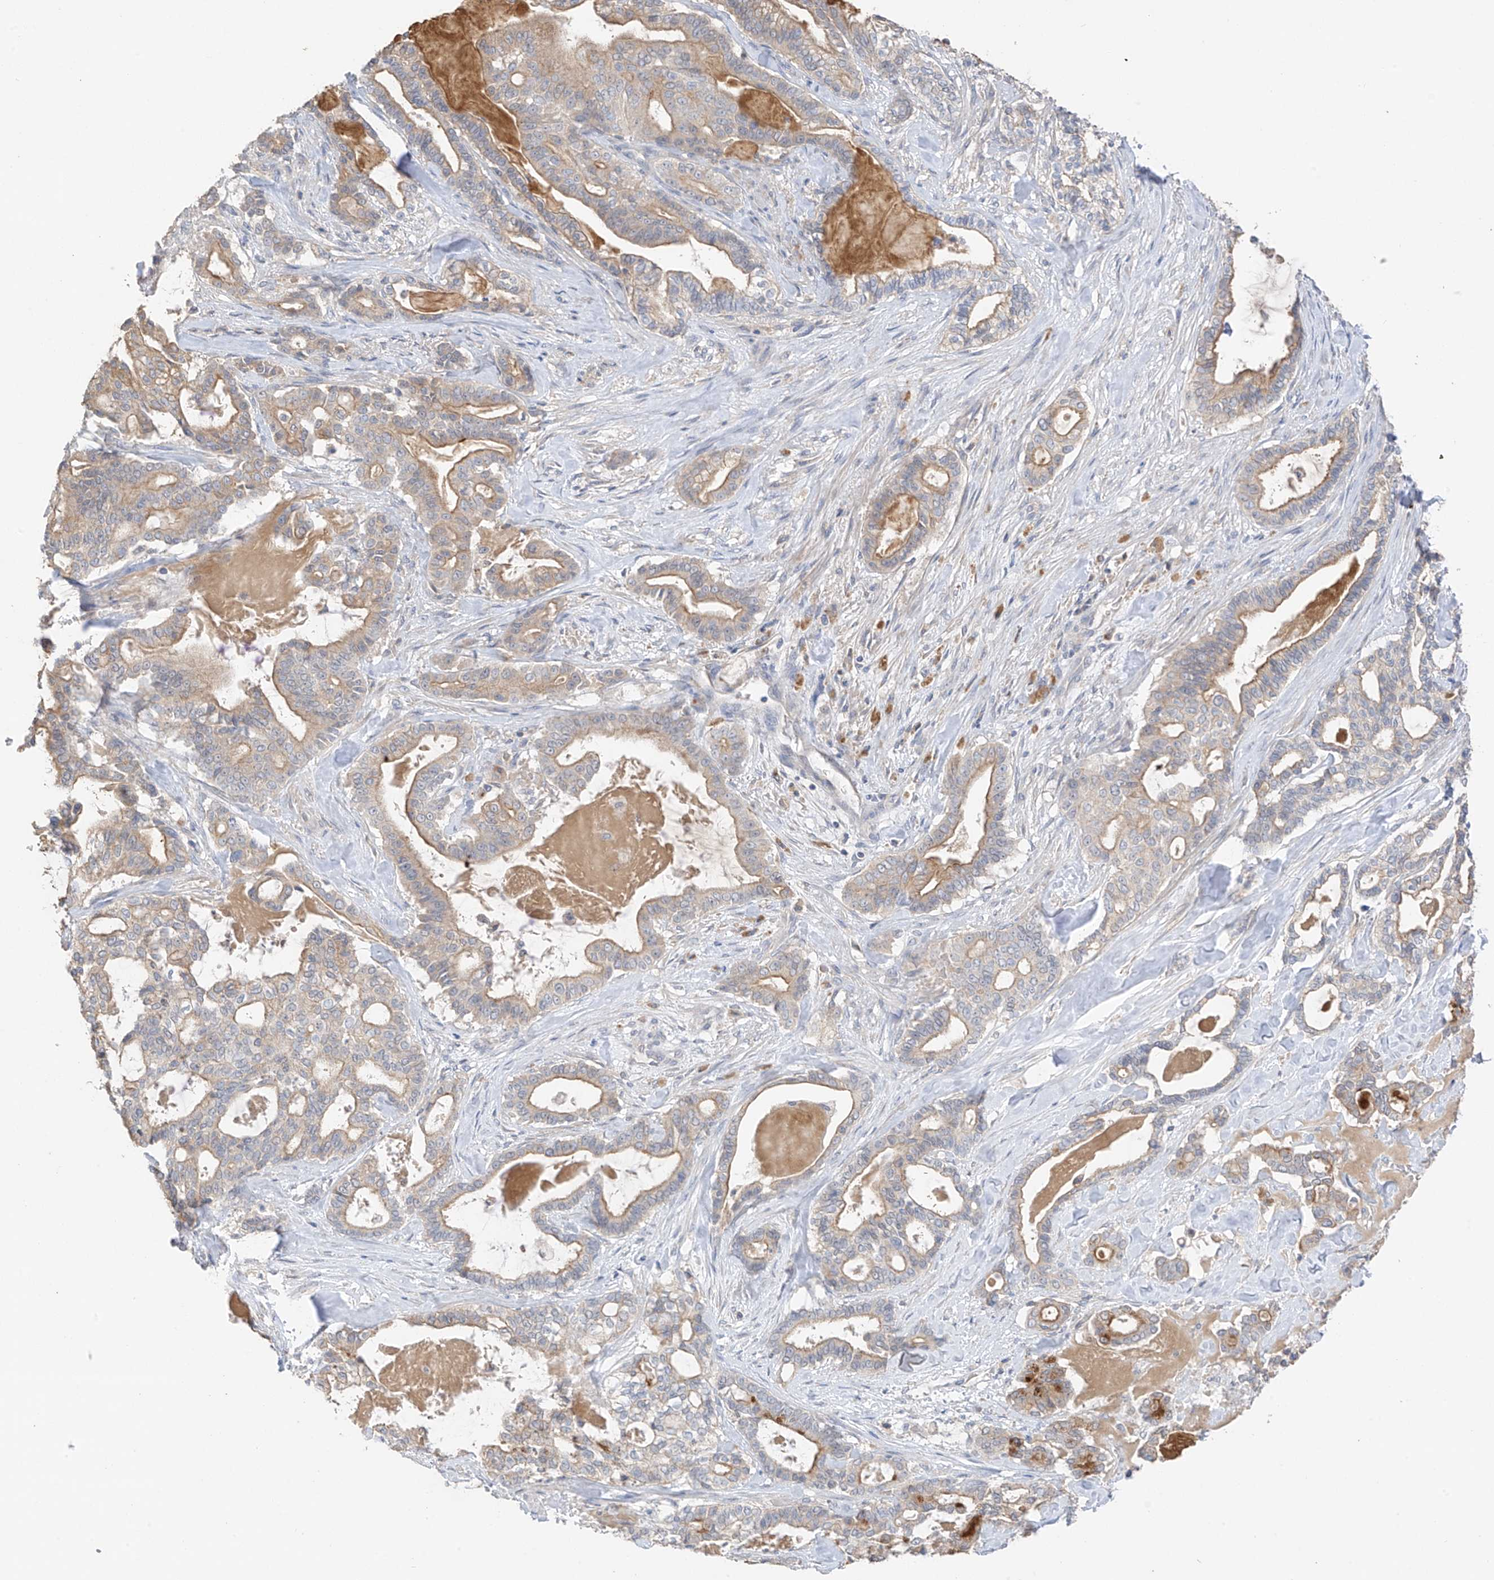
{"staining": {"intensity": "moderate", "quantity": "25%-75%", "location": "cytoplasmic/membranous"}, "tissue": "pancreatic cancer", "cell_type": "Tumor cells", "image_type": "cancer", "snomed": [{"axis": "morphology", "description": "Adenocarcinoma, NOS"}, {"axis": "topography", "description": "Pancreas"}], "caption": "A brown stain highlights moderate cytoplasmic/membranous staining of a protein in human pancreatic adenocarcinoma tumor cells. The protein of interest is shown in brown color, while the nuclei are stained blue.", "gene": "CAPN13", "patient": {"sex": "male", "age": 63}}